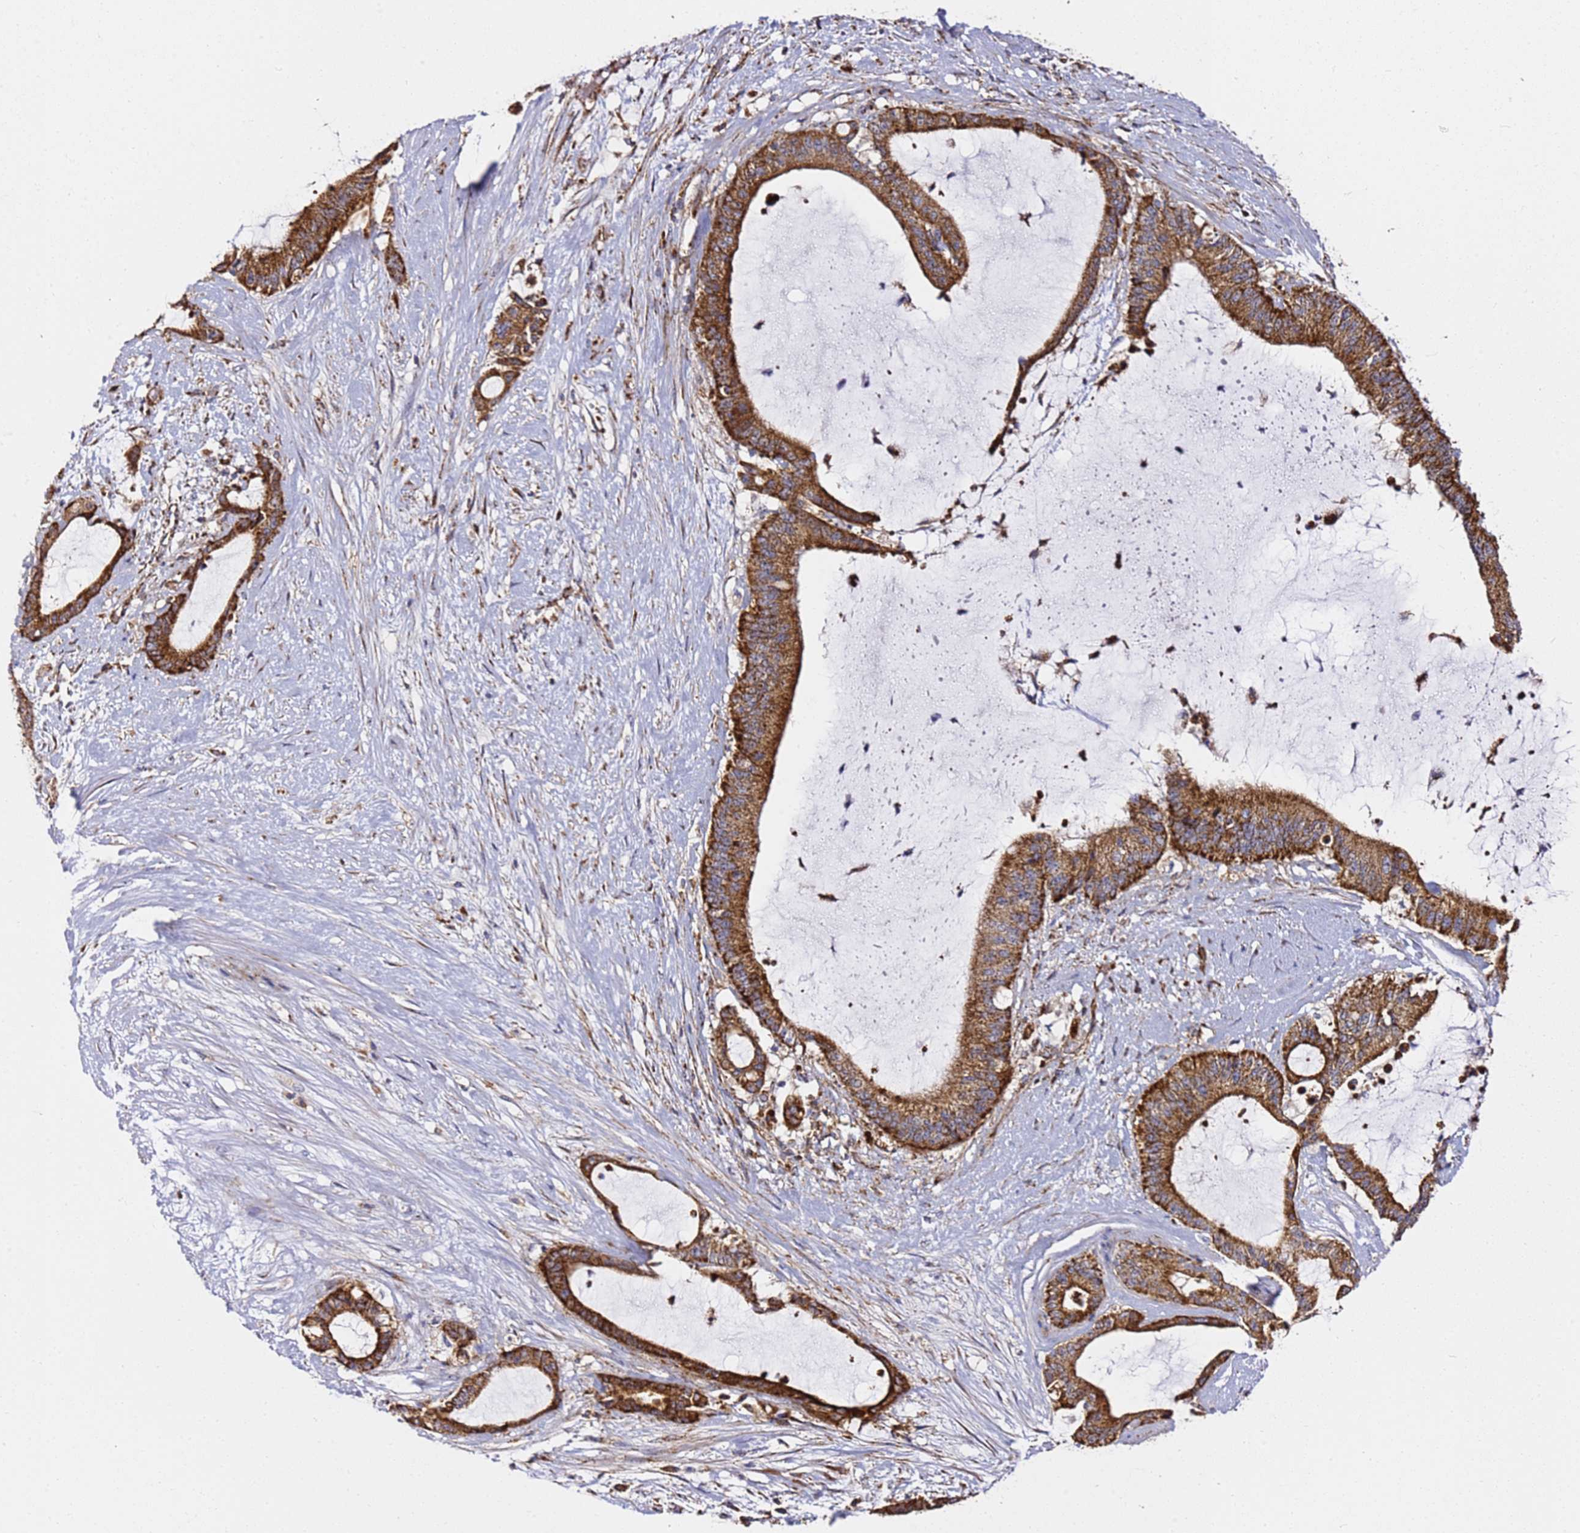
{"staining": {"intensity": "strong", "quantity": ">75%", "location": "cytoplasmic/membranous"}, "tissue": "liver cancer", "cell_type": "Tumor cells", "image_type": "cancer", "snomed": [{"axis": "morphology", "description": "Normal tissue, NOS"}, {"axis": "morphology", "description": "Cholangiocarcinoma"}, {"axis": "topography", "description": "Liver"}, {"axis": "topography", "description": "Peripheral nerve tissue"}], "caption": "Immunohistochemistry histopathology image of neoplastic tissue: liver cancer (cholangiocarcinoma) stained using immunohistochemistry shows high levels of strong protein expression localized specifically in the cytoplasmic/membranous of tumor cells, appearing as a cytoplasmic/membranous brown color.", "gene": "NDUFA3", "patient": {"sex": "female", "age": 73}}